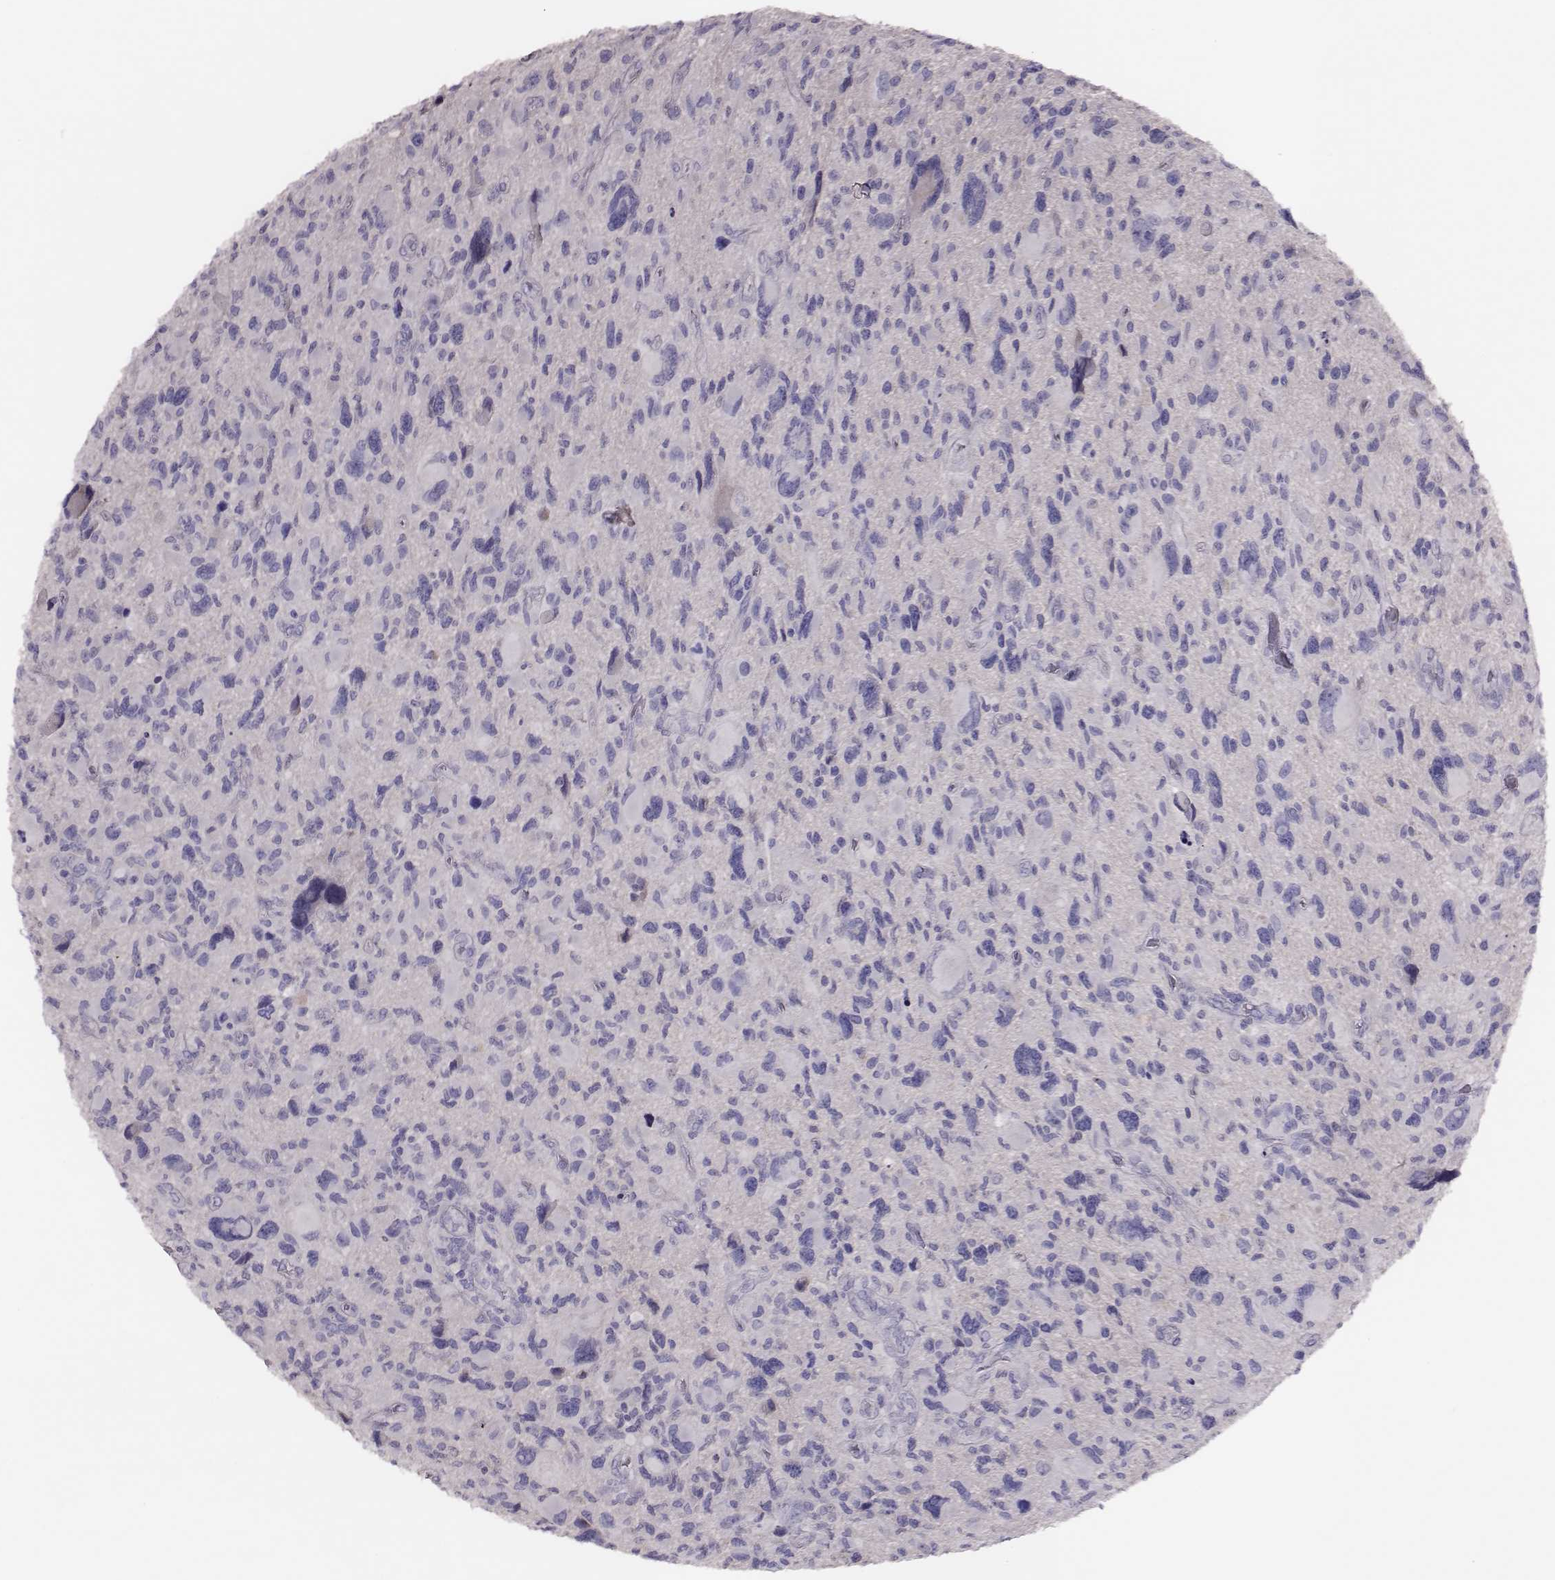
{"staining": {"intensity": "negative", "quantity": "none", "location": "none"}, "tissue": "glioma", "cell_type": "Tumor cells", "image_type": "cancer", "snomed": [{"axis": "morphology", "description": "Glioma, malignant, NOS"}, {"axis": "morphology", "description": "Glioma, malignant, High grade"}, {"axis": "topography", "description": "Brain"}], "caption": "Immunohistochemical staining of human glioma exhibits no significant positivity in tumor cells.", "gene": "P2RY10", "patient": {"sex": "female", "age": 71}}